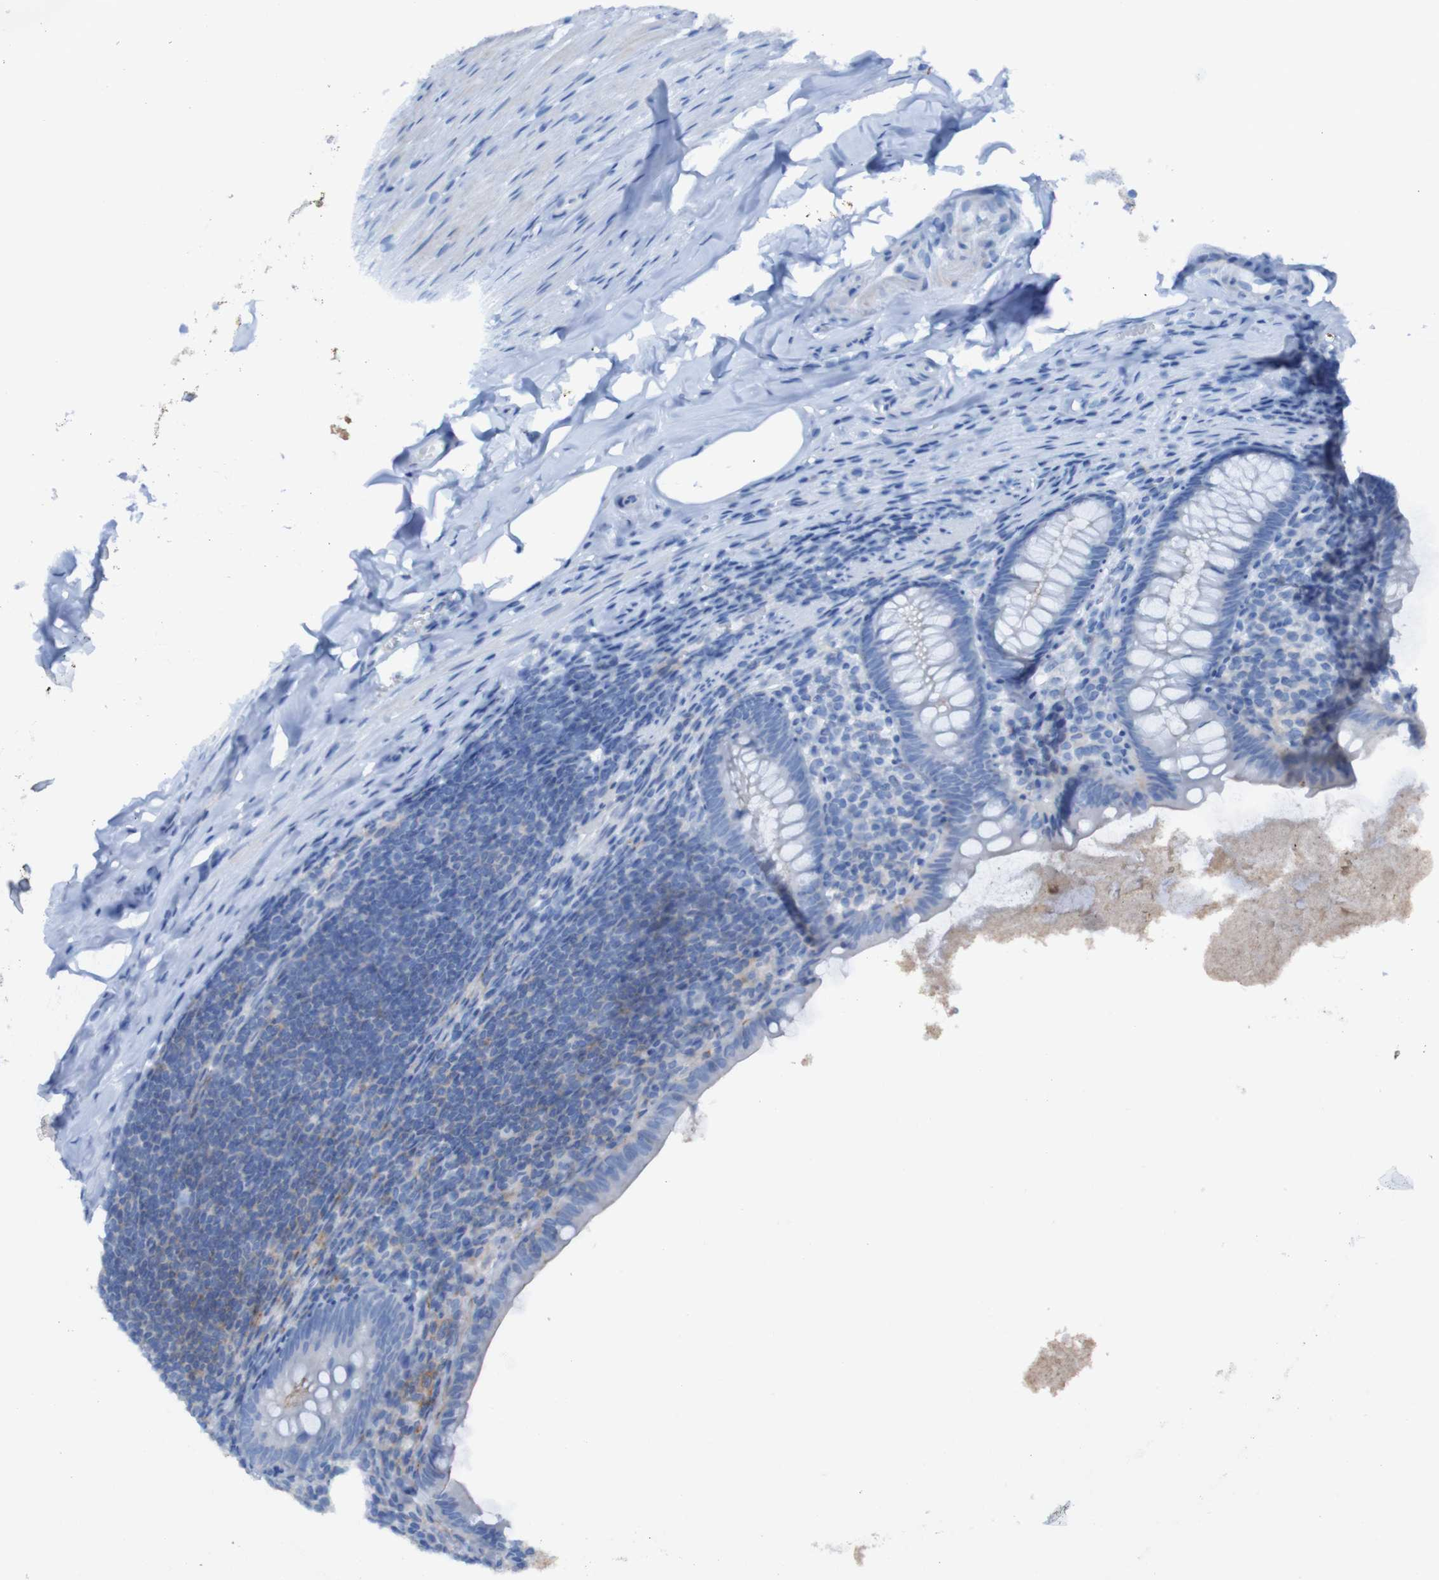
{"staining": {"intensity": "negative", "quantity": "none", "location": "none"}, "tissue": "appendix", "cell_type": "Glandular cells", "image_type": "normal", "snomed": [{"axis": "morphology", "description": "Normal tissue, NOS"}, {"axis": "topography", "description": "Appendix"}], "caption": "Human appendix stained for a protein using immunohistochemistry (IHC) reveals no expression in glandular cells.", "gene": "RNF182", "patient": {"sex": "male", "age": 52}}